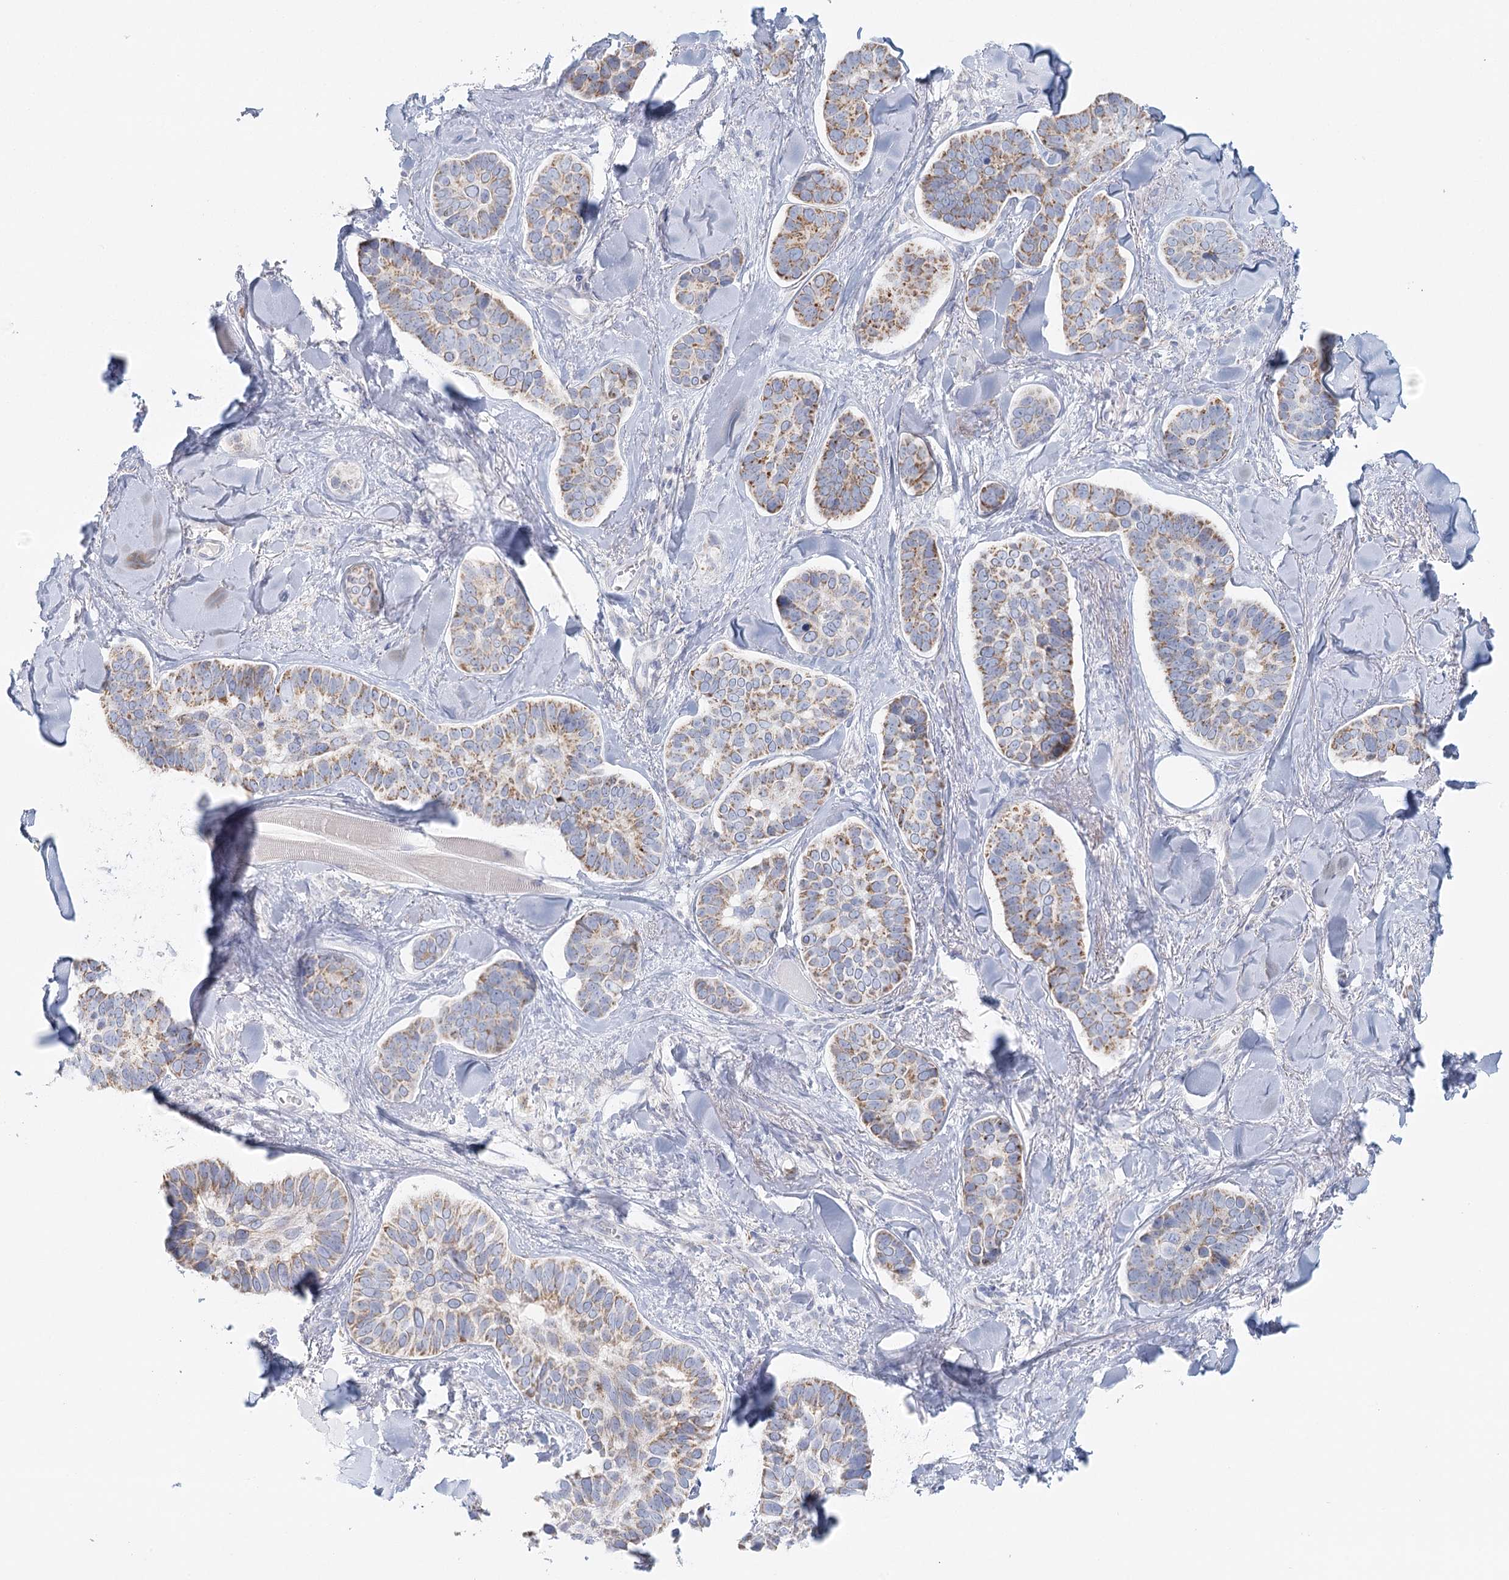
{"staining": {"intensity": "moderate", "quantity": "25%-75%", "location": "cytoplasmic/membranous"}, "tissue": "skin cancer", "cell_type": "Tumor cells", "image_type": "cancer", "snomed": [{"axis": "morphology", "description": "Basal cell carcinoma"}, {"axis": "topography", "description": "Skin"}], "caption": "This micrograph shows skin cancer stained with IHC to label a protein in brown. The cytoplasmic/membranous of tumor cells show moderate positivity for the protein. Nuclei are counter-stained blue.", "gene": "BPHL", "patient": {"sex": "male", "age": 62}}